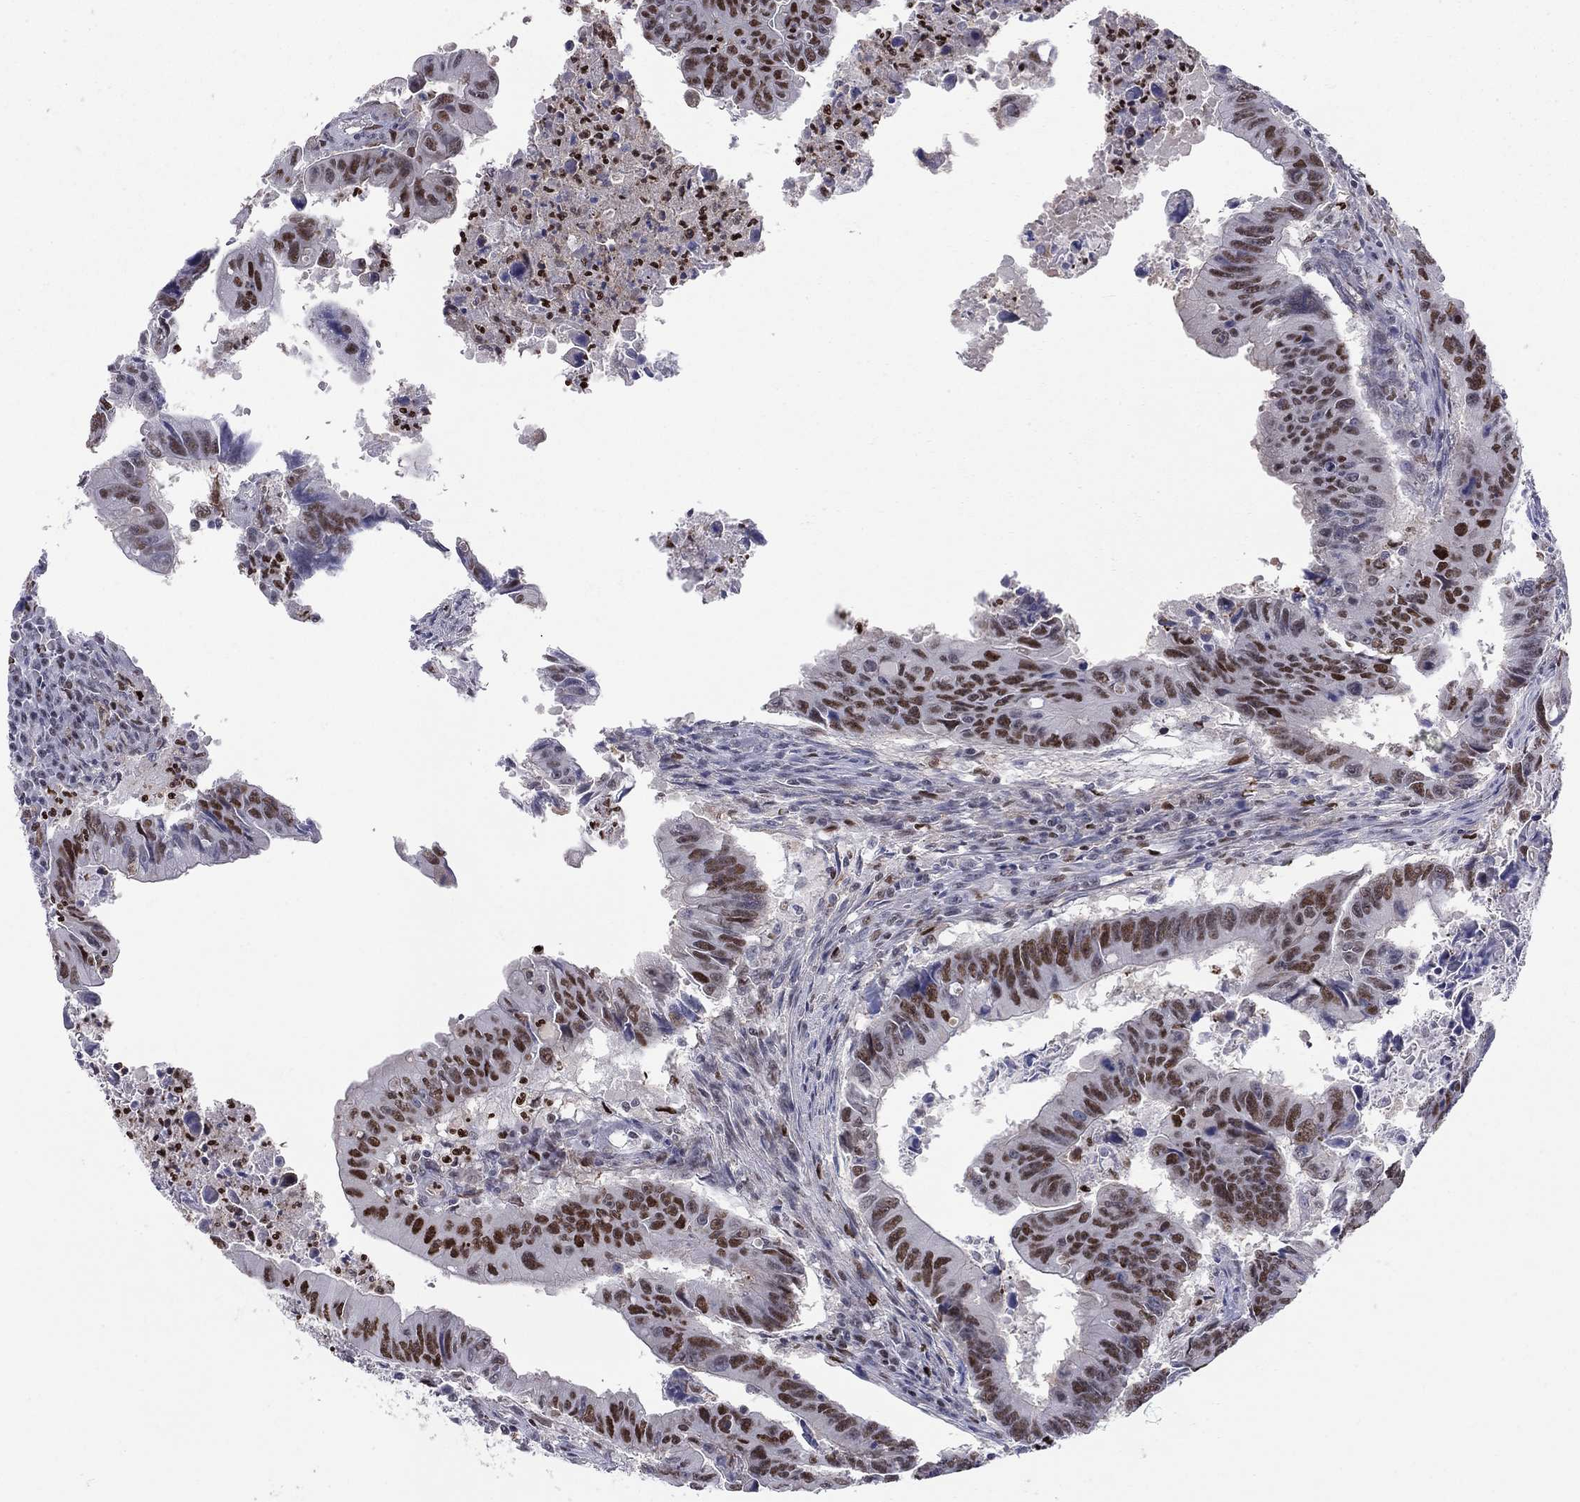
{"staining": {"intensity": "strong", "quantity": ">75%", "location": "nuclear"}, "tissue": "colorectal cancer", "cell_type": "Tumor cells", "image_type": "cancer", "snomed": [{"axis": "morphology", "description": "Adenocarcinoma, NOS"}, {"axis": "topography", "description": "Colon"}], "caption": "Colorectal cancer (adenocarcinoma) stained with immunohistochemistry reveals strong nuclear positivity in about >75% of tumor cells. (Brightfield microscopy of DAB IHC at high magnification).", "gene": "PCGF3", "patient": {"sex": "female", "age": 87}}